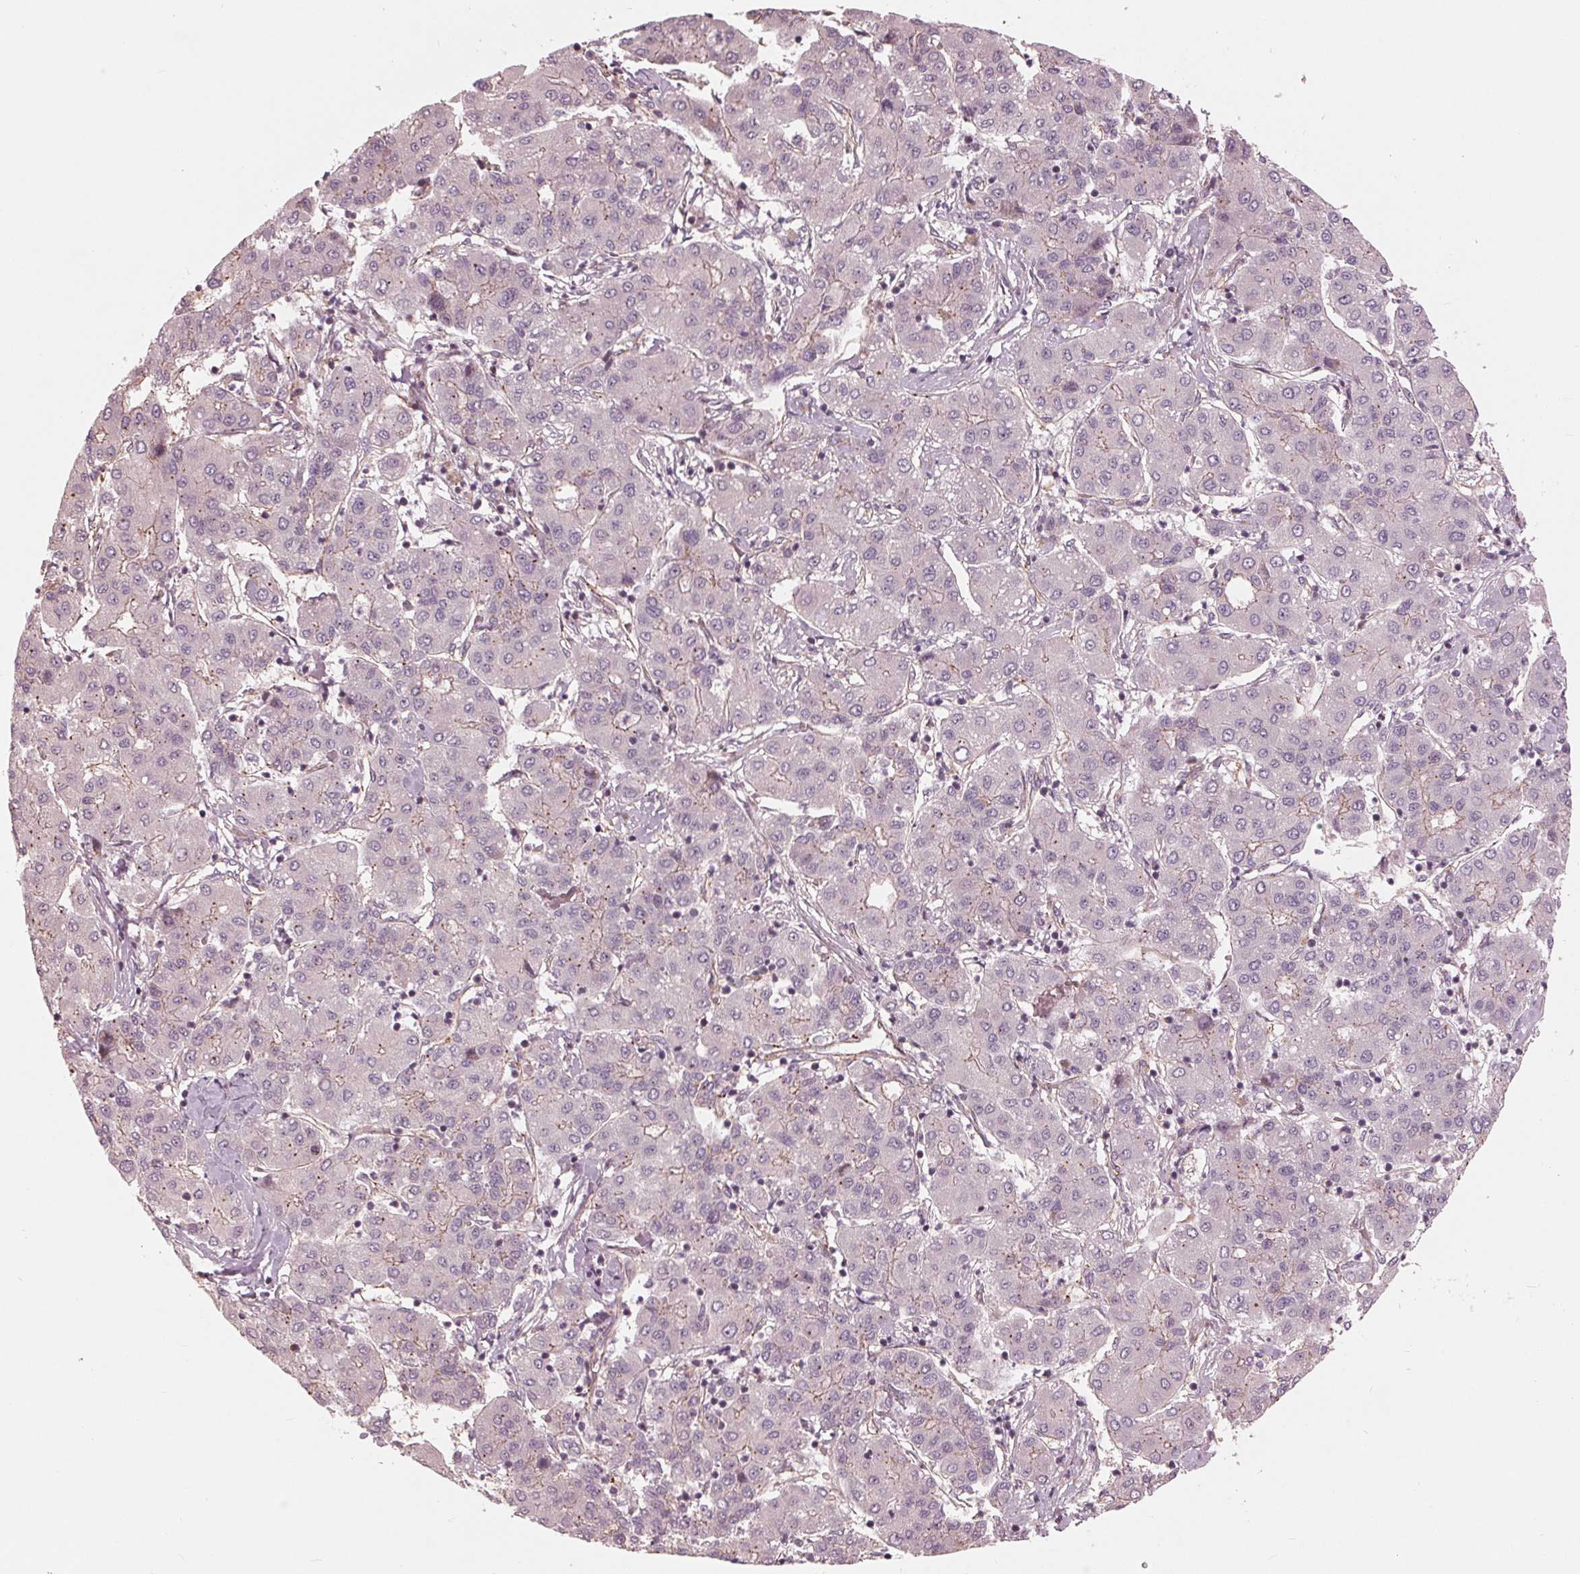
{"staining": {"intensity": "weak", "quantity": "<25%", "location": "cytoplasmic/membranous"}, "tissue": "liver cancer", "cell_type": "Tumor cells", "image_type": "cancer", "snomed": [{"axis": "morphology", "description": "Carcinoma, Hepatocellular, NOS"}, {"axis": "topography", "description": "Liver"}], "caption": "This is an immunohistochemistry (IHC) image of human liver cancer (hepatocellular carcinoma). There is no positivity in tumor cells.", "gene": "TXNIP", "patient": {"sex": "male", "age": 65}}